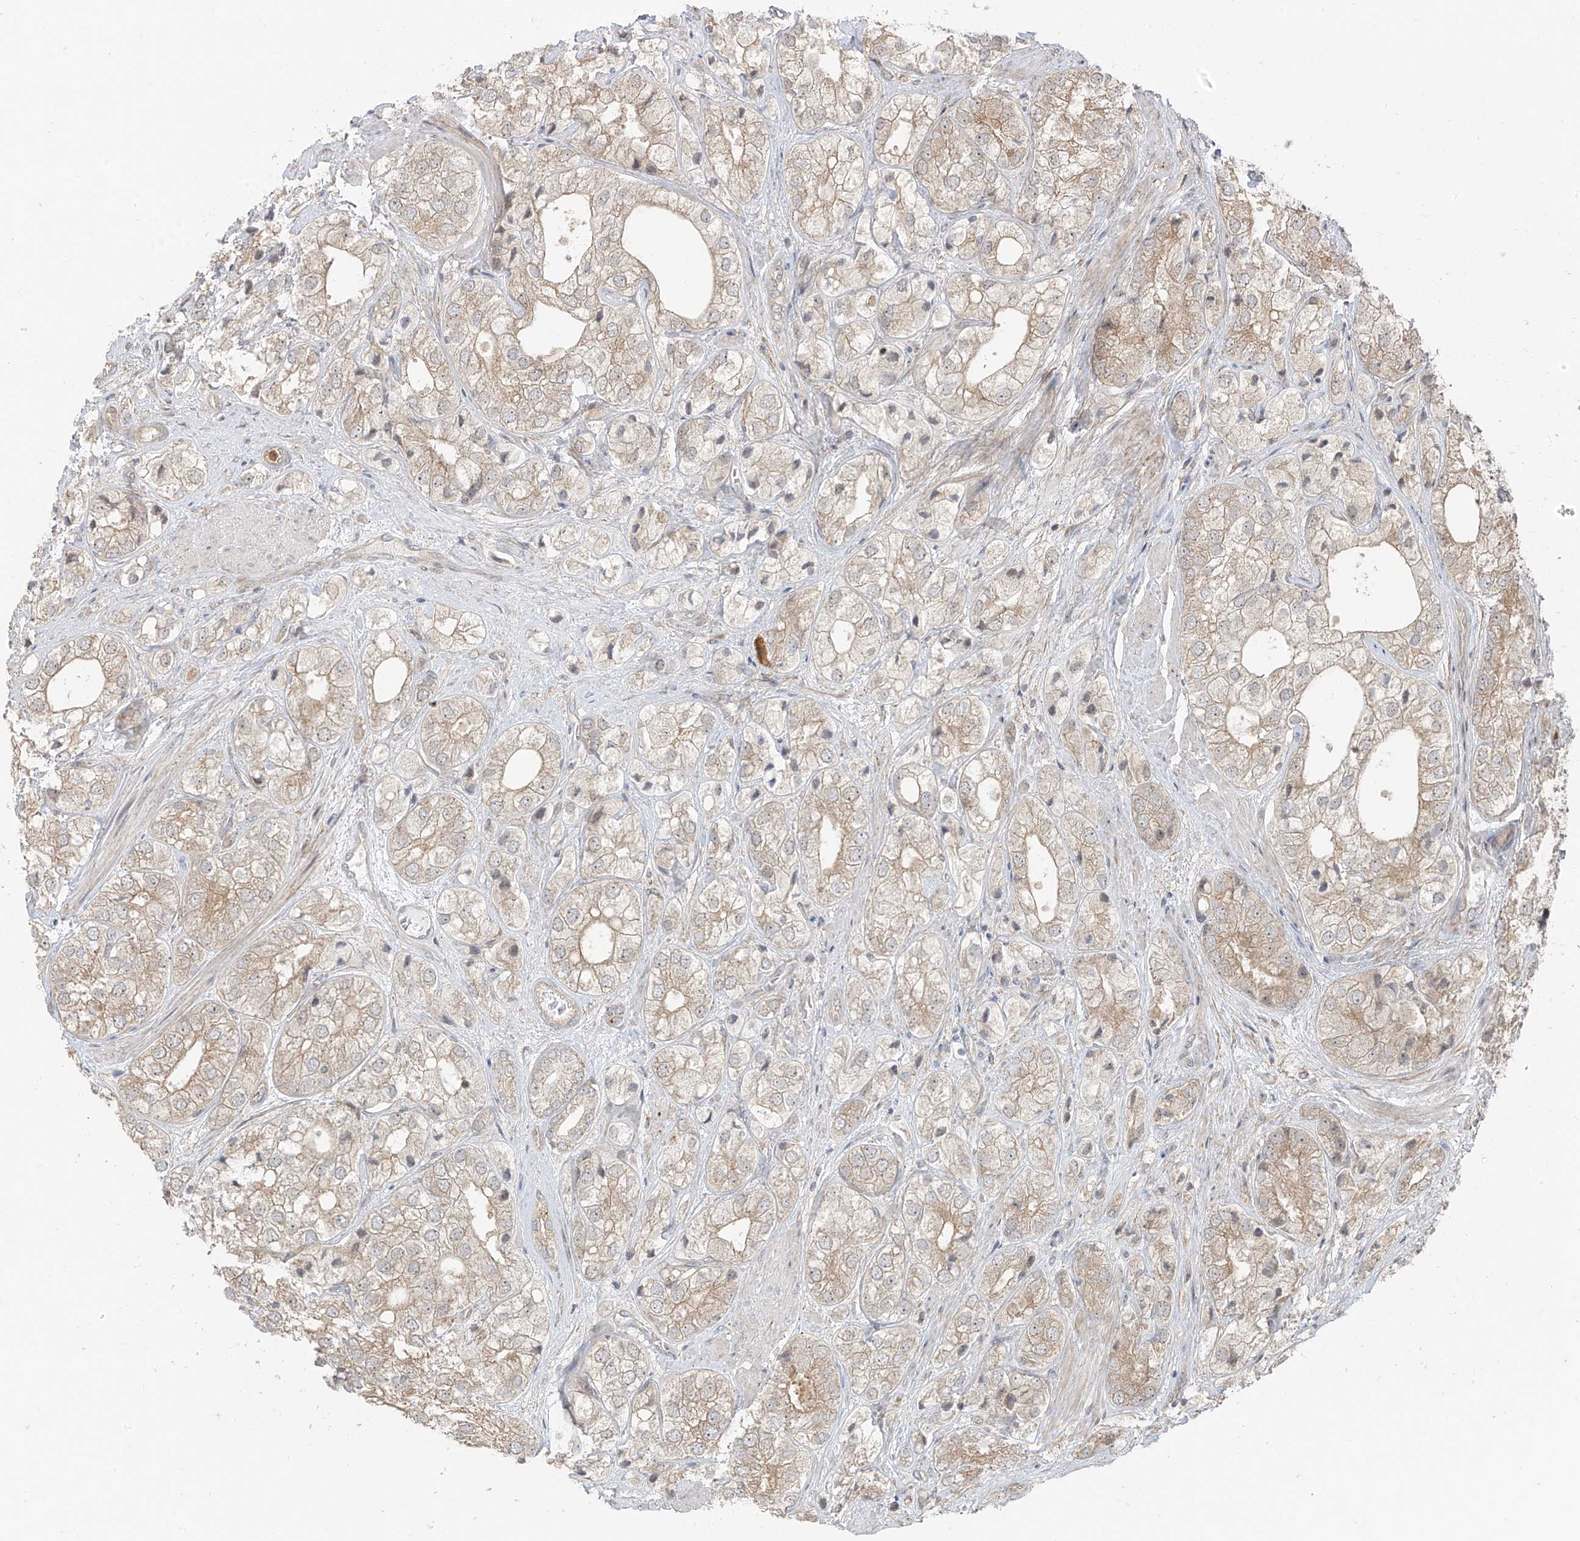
{"staining": {"intensity": "weak", "quantity": "25%-75%", "location": "cytoplasmic/membranous"}, "tissue": "prostate cancer", "cell_type": "Tumor cells", "image_type": "cancer", "snomed": [{"axis": "morphology", "description": "Adenocarcinoma, High grade"}, {"axis": "topography", "description": "Prostate"}], "caption": "Prostate cancer tissue shows weak cytoplasmic/membranous staining in about 25%-75% of tumor cells", "gene": "PDE11A", "patient": {"sex": "male", "age": 50}}